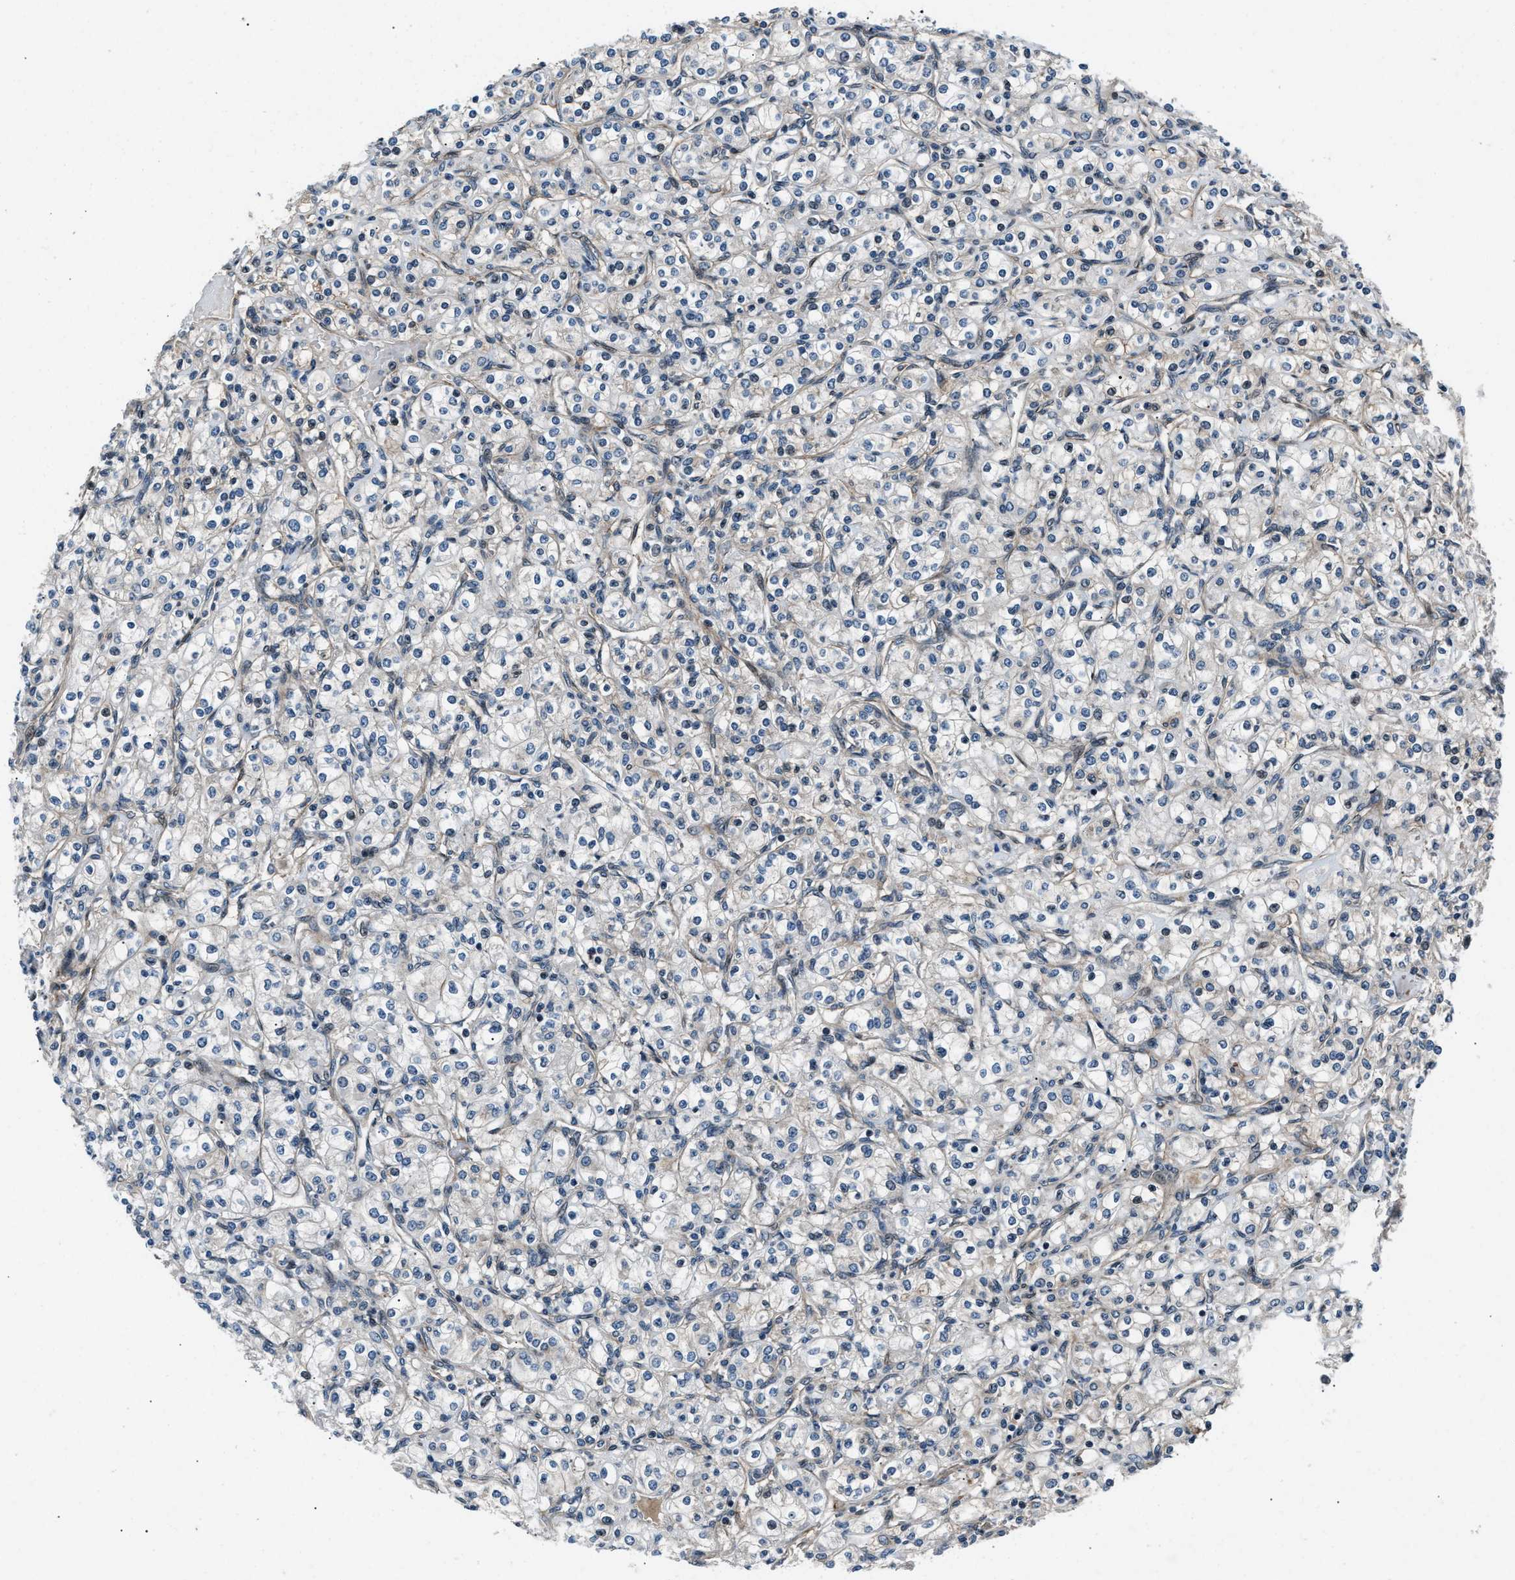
{"staining": {"intensity": "negative", "quantity": "none", "location": "none"}, "tissue": "renal cancer", "cell_type": "Tumor cells", "image_type": "cancer", "snomed": [{"axis": "morphology", "description": "Adenocarcinoma, NOS"}, {"axis": "topography", "description": "Kidney"}], "caption": "Tumor cells are negative for protein expression in human adenocarcinoma (renal).", "gene": "DYNC2I1", "patient": {"sex": "male", "age": 77}}